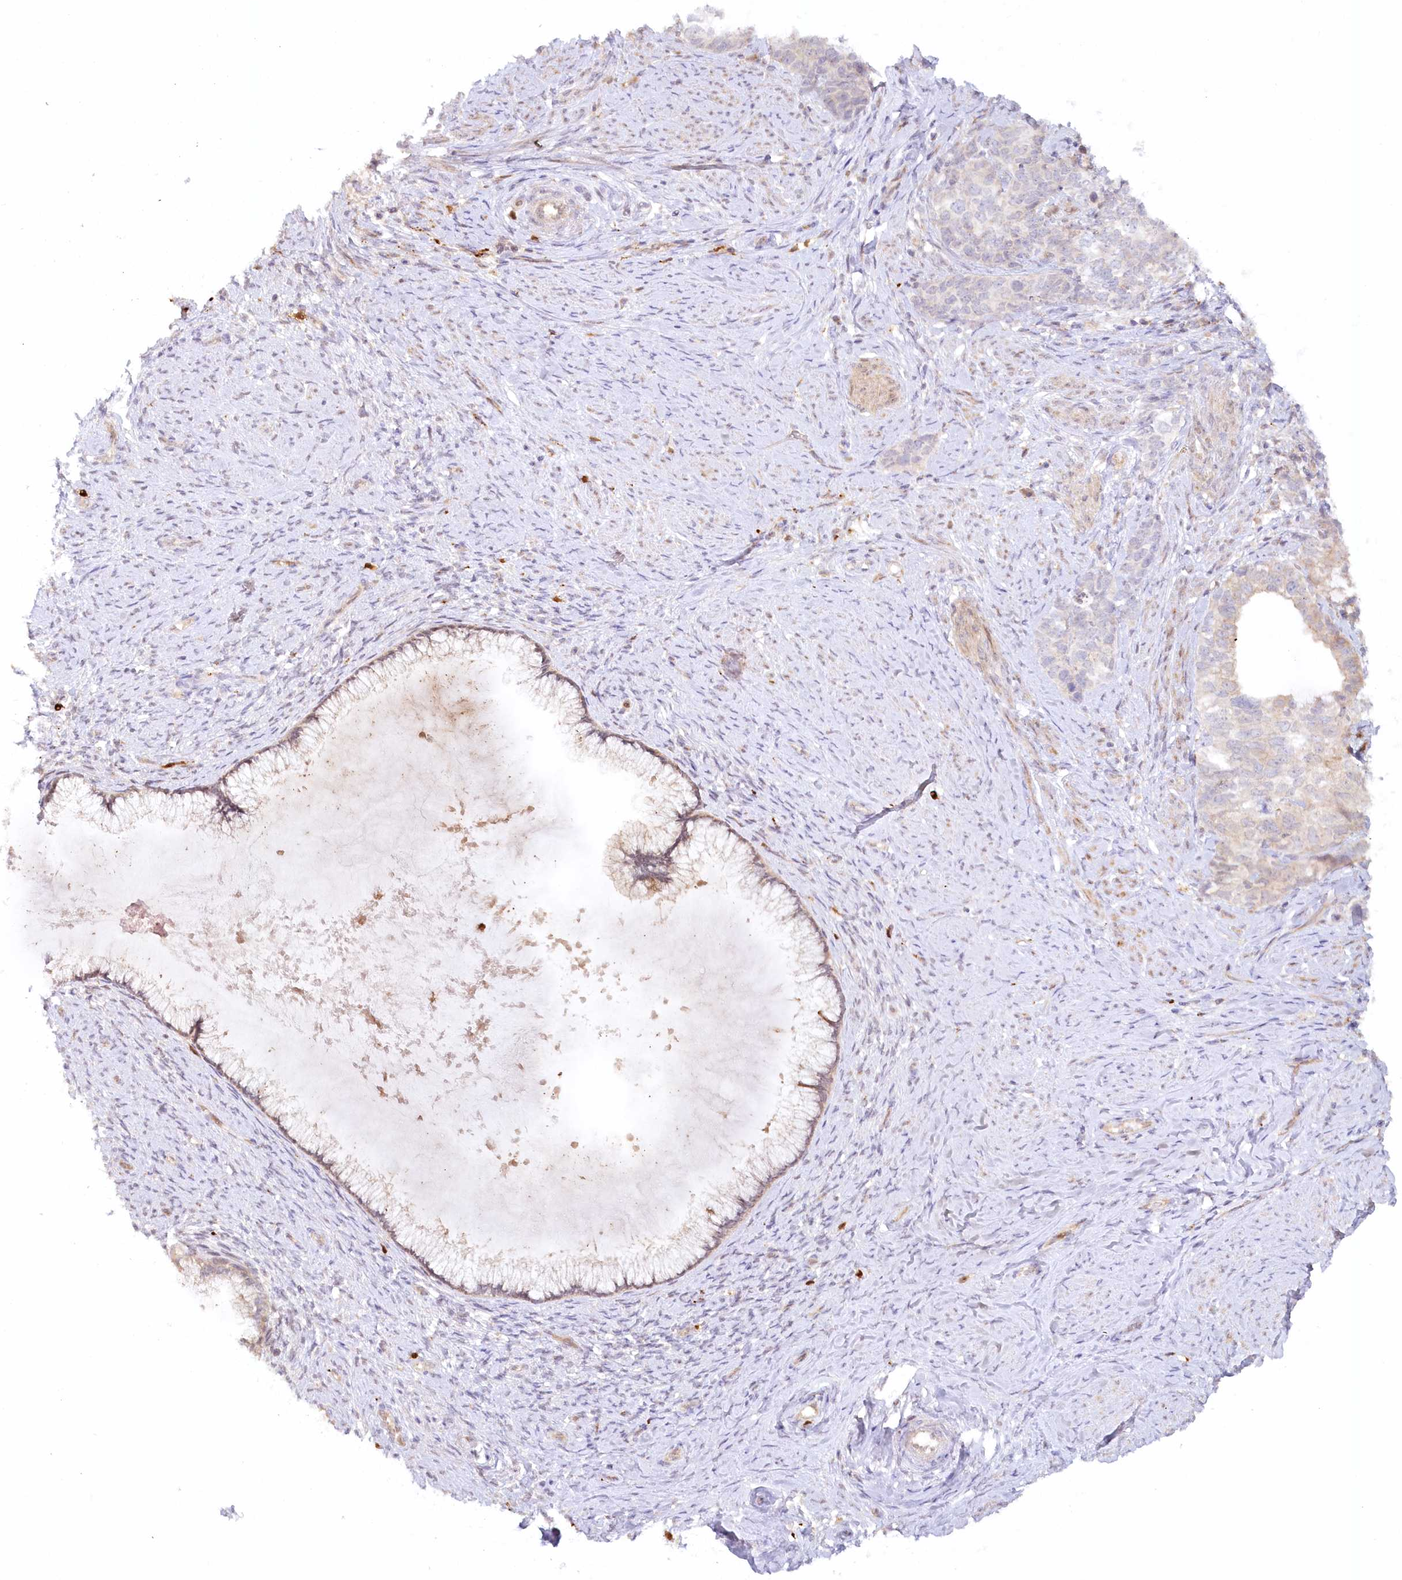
{"staining": {"intensity": "weak", "quantity": "25%-75%", "location": "cytoplasmic/membranous"}, "tissue": "cervical cancer", "cell_type": "Tumor cells", "image_type": "cancer", "snomed": [{"axis": "morphology", "description": "Squamous cell carcinoma, NOS"}, {"axis": "topography", "description": "Cervix"}], "caption": "There is low levels of weak cytoplasmic/membranous staining in tumor cells of squamous cell carcinoma (cervical), as demonstrated by immunohistochemical staining (brown color).", "gene": "GBE1", "patient": {"sex": "female", "age": 63}}